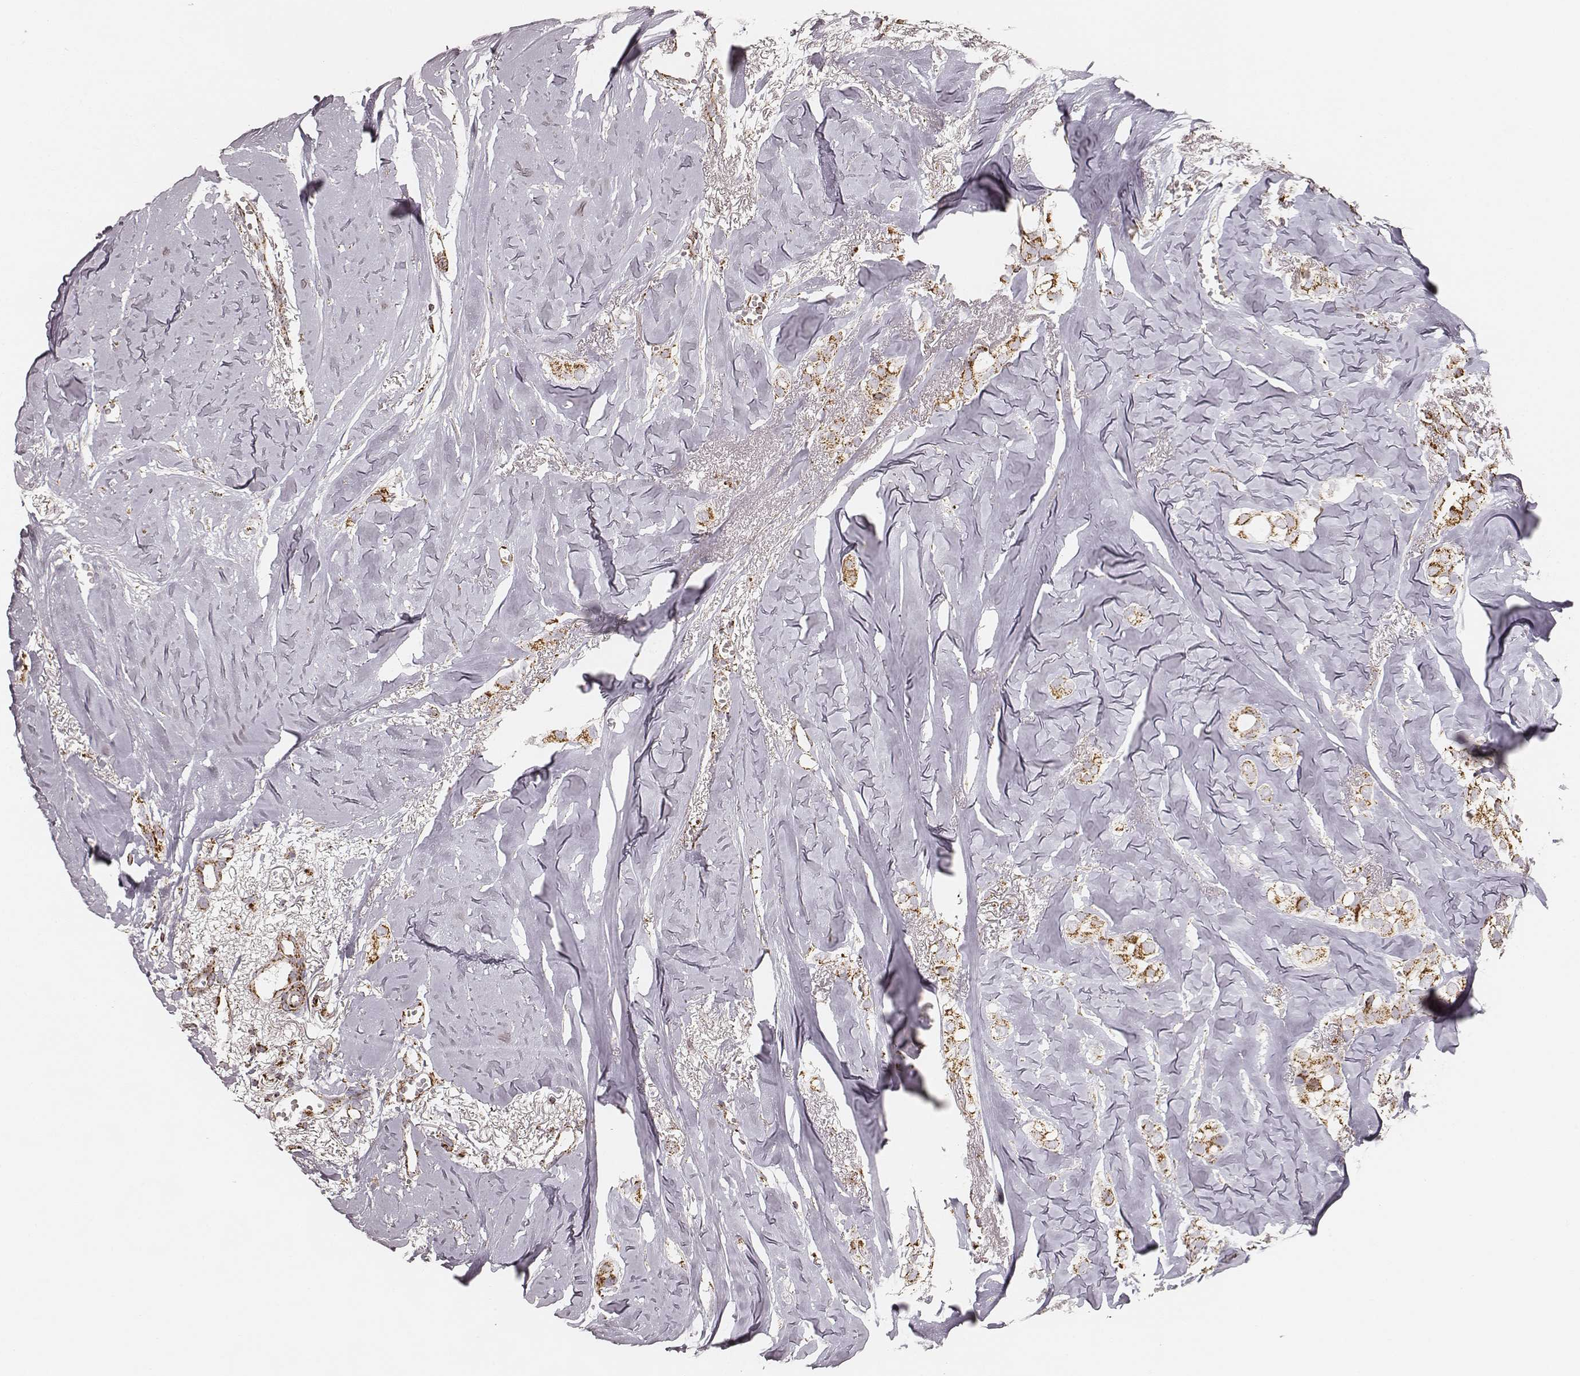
{"staining": {"intensity": "strong", "quantity": ">75%", "location": "cytoplasmic/membranous"}, "tissue": "breast cancer", "cell_type": "Tumor cells", "image_type": "cancer", "snomed": [{"axis": "morphology", "description": "Duct carcinoma"}, {"axis": "topography", "description": "Breast"}], "caption": "Immunohistochemical staining of human invasive ductal carcinoma (breast) exhibits high levels of strong cytoplasmic/membranous positivity in about >75% of tumor cells. The staining is performed using DAB brown chromogen to label protein expression. The nuclei are counter-stained blue using hematoxylin.", "gene": "CS", "patient": {"sex": "female", "age": 85}}